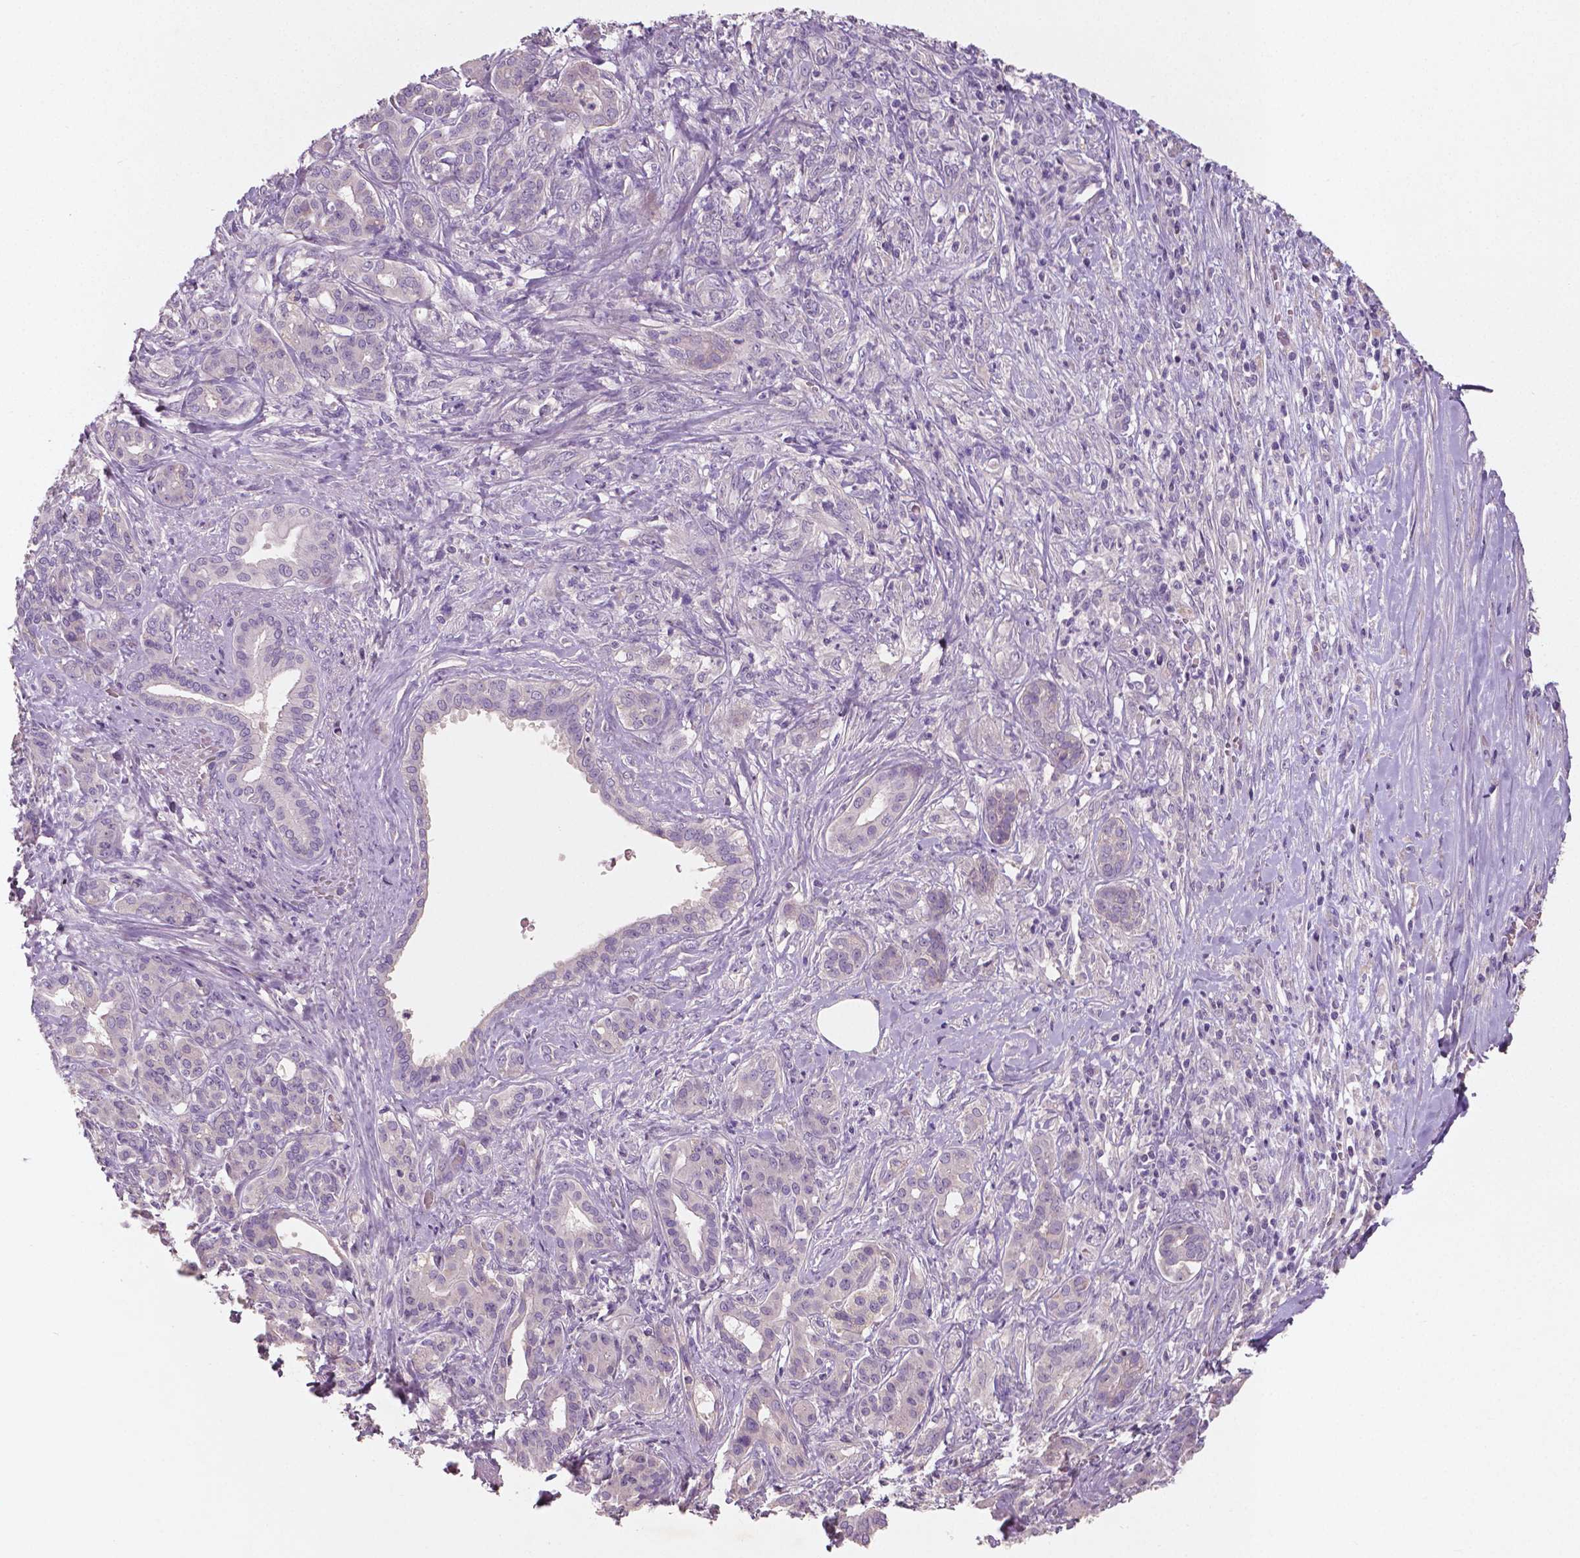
{"staining": {"intensity": "negative", "quantity": "none", "location": "none"}, "tissue": "pancreatic cancer", "cell_type": "Tumor cells", "image_type": "cancer", "snomed": [{"axis": "morphology", "description": "Normal tissue, NOS"}, {"axis": "morphology", "description": "Inflammation, NOS"}, {"axis": "morphology", "description": "Adenocarcinoma, NOS"}, {"axis": "topography", "description": "Pancreas"}], "caption": "Adenocarcinoma (pancreatic) stained for a protein using immunohistochemistry (IHC) demonstrates no staining tumor cells.", "gene": "LSM14B", "patient": {"sex": "male", "age": 57}}